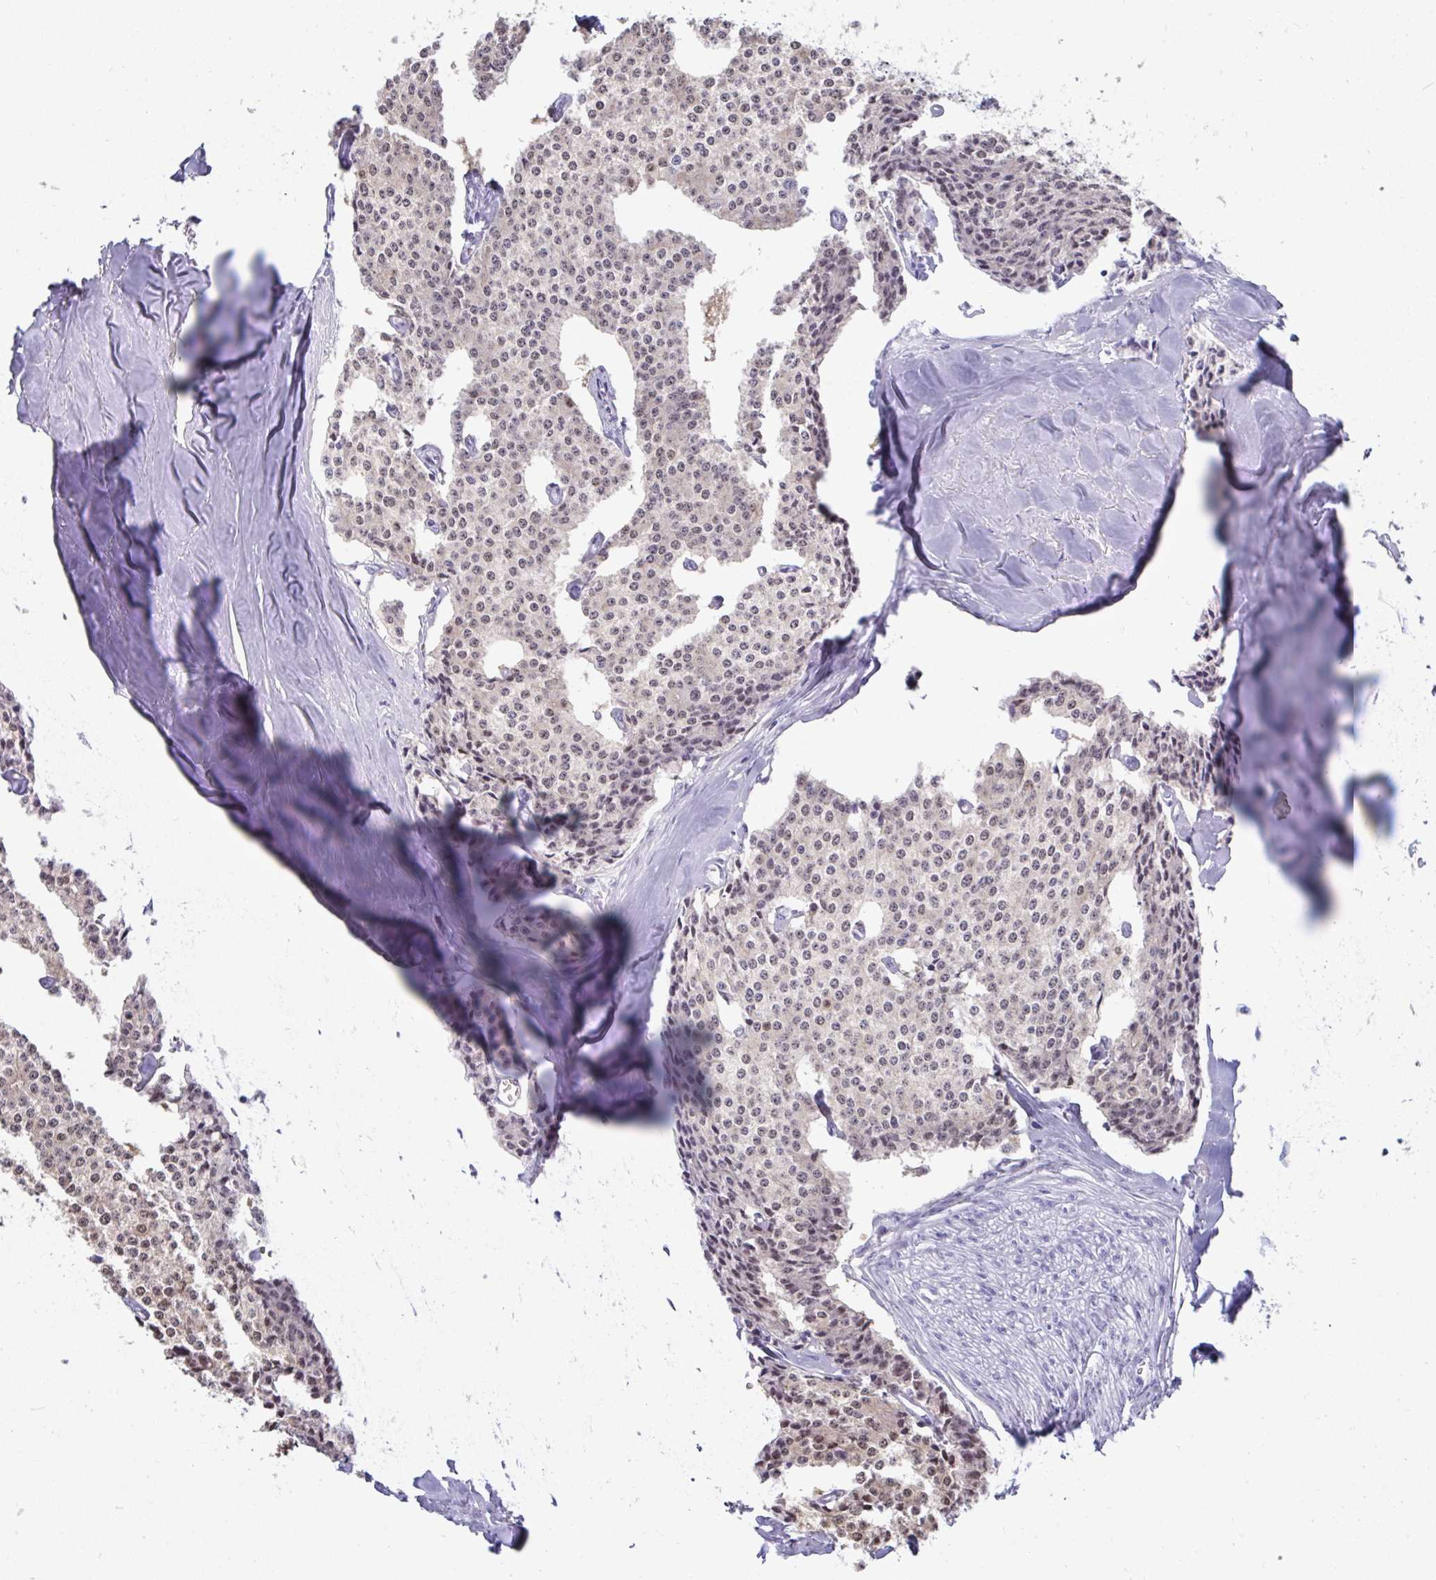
{"staining": {"intensity": "weak", "quantity": "25%-75%", "location": "nuclear"}, "tissue": "carcinoid", "cell_type": "Tumor cells", "image_type": "cancer", "snomed": [{"axis": "morphology", "description": "Carcinoid, malignant, NOS"}, {"axis": "topography", "description": "Small intestine"}], "caption": "A brown stain highlights weak nuclear staining of a protein in human carcinoid tumor cells.", "gene": "CDK13", "patient": {"sex": "female", "age": 64}}